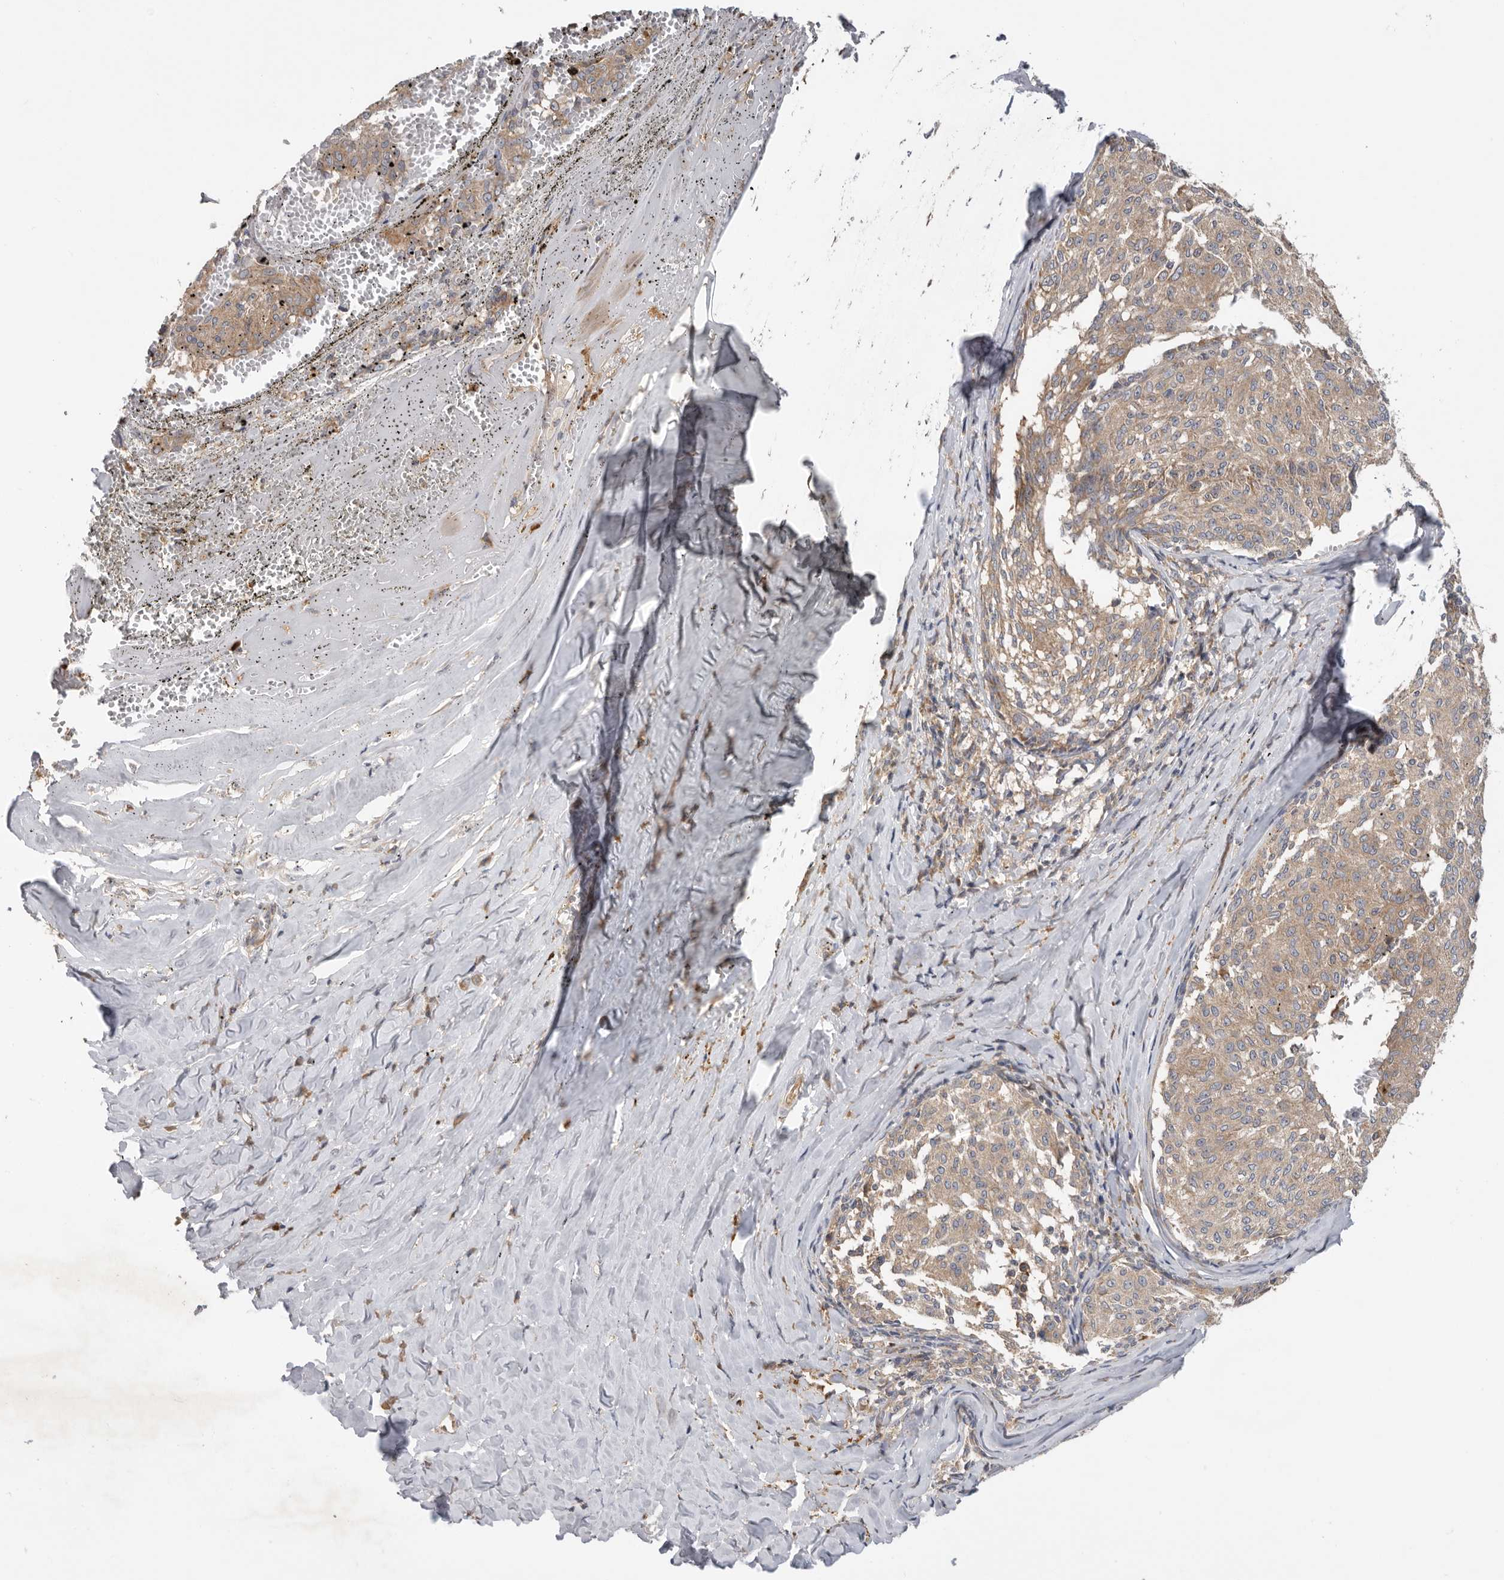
{"staining": {"intensity": "weak", "quantity": ">75%", "location": "cytoplasmic/membranous"}, "tissue": "melanoma", "cell_type": "Tumor cells", "image_type": "cancer", "snomed": [{"axis": "morphology", "description": "Malignant melanoma, NOS"}, {"axis": "topography", "description": "Skin"}], "caption": "Tumor cells display low levels of weak cytoplasmic/membranous staining in about >75% of cells in melanoma. (brown staining indicates protein expression, while blue staining denotes nuclei).", "gene": "PPP1R42", "patient": {"sex": "female", "age": 72}}